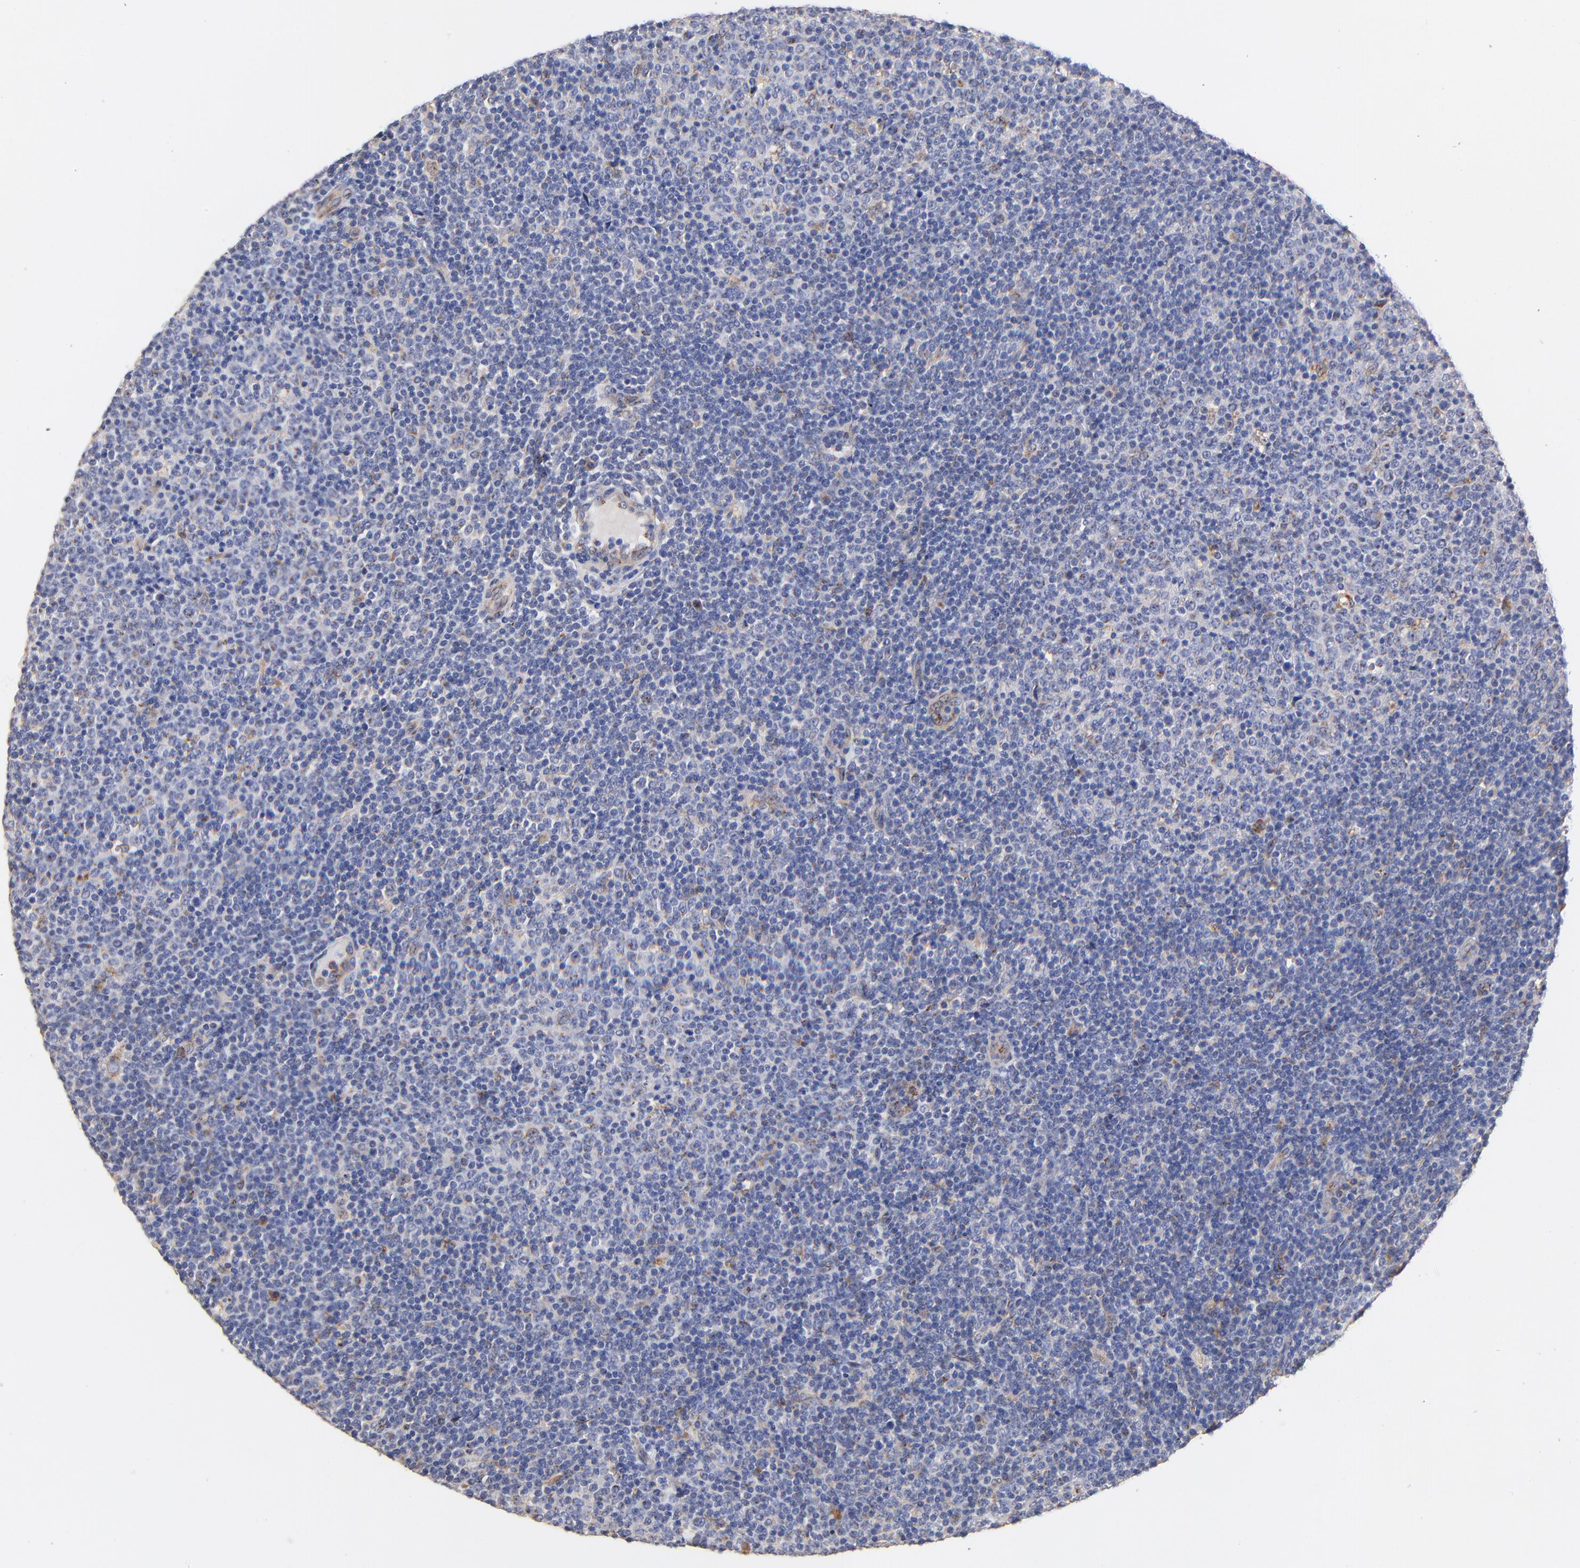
{"staining": {"intensity": "negative", "quantity": "none", "location": "none"}, "tissue": "lymphoma", "cell_type": "Tumor cells", "image_type": "cancer", "snomed": [{"axis": "morphology", "description": "Malignant lymphoma, non-Hodgkin's type, Low grade"}, {"axis": "topography", "description": "Lymph node"}], "caption": "Immunohistochemical staining of human malignant lymphoma, non-Hodgkin's type (low-grade) displays no significant expression in tumor cells.", "gene": "FMNL3", "patient": {"sex": "male", "age": 70}}